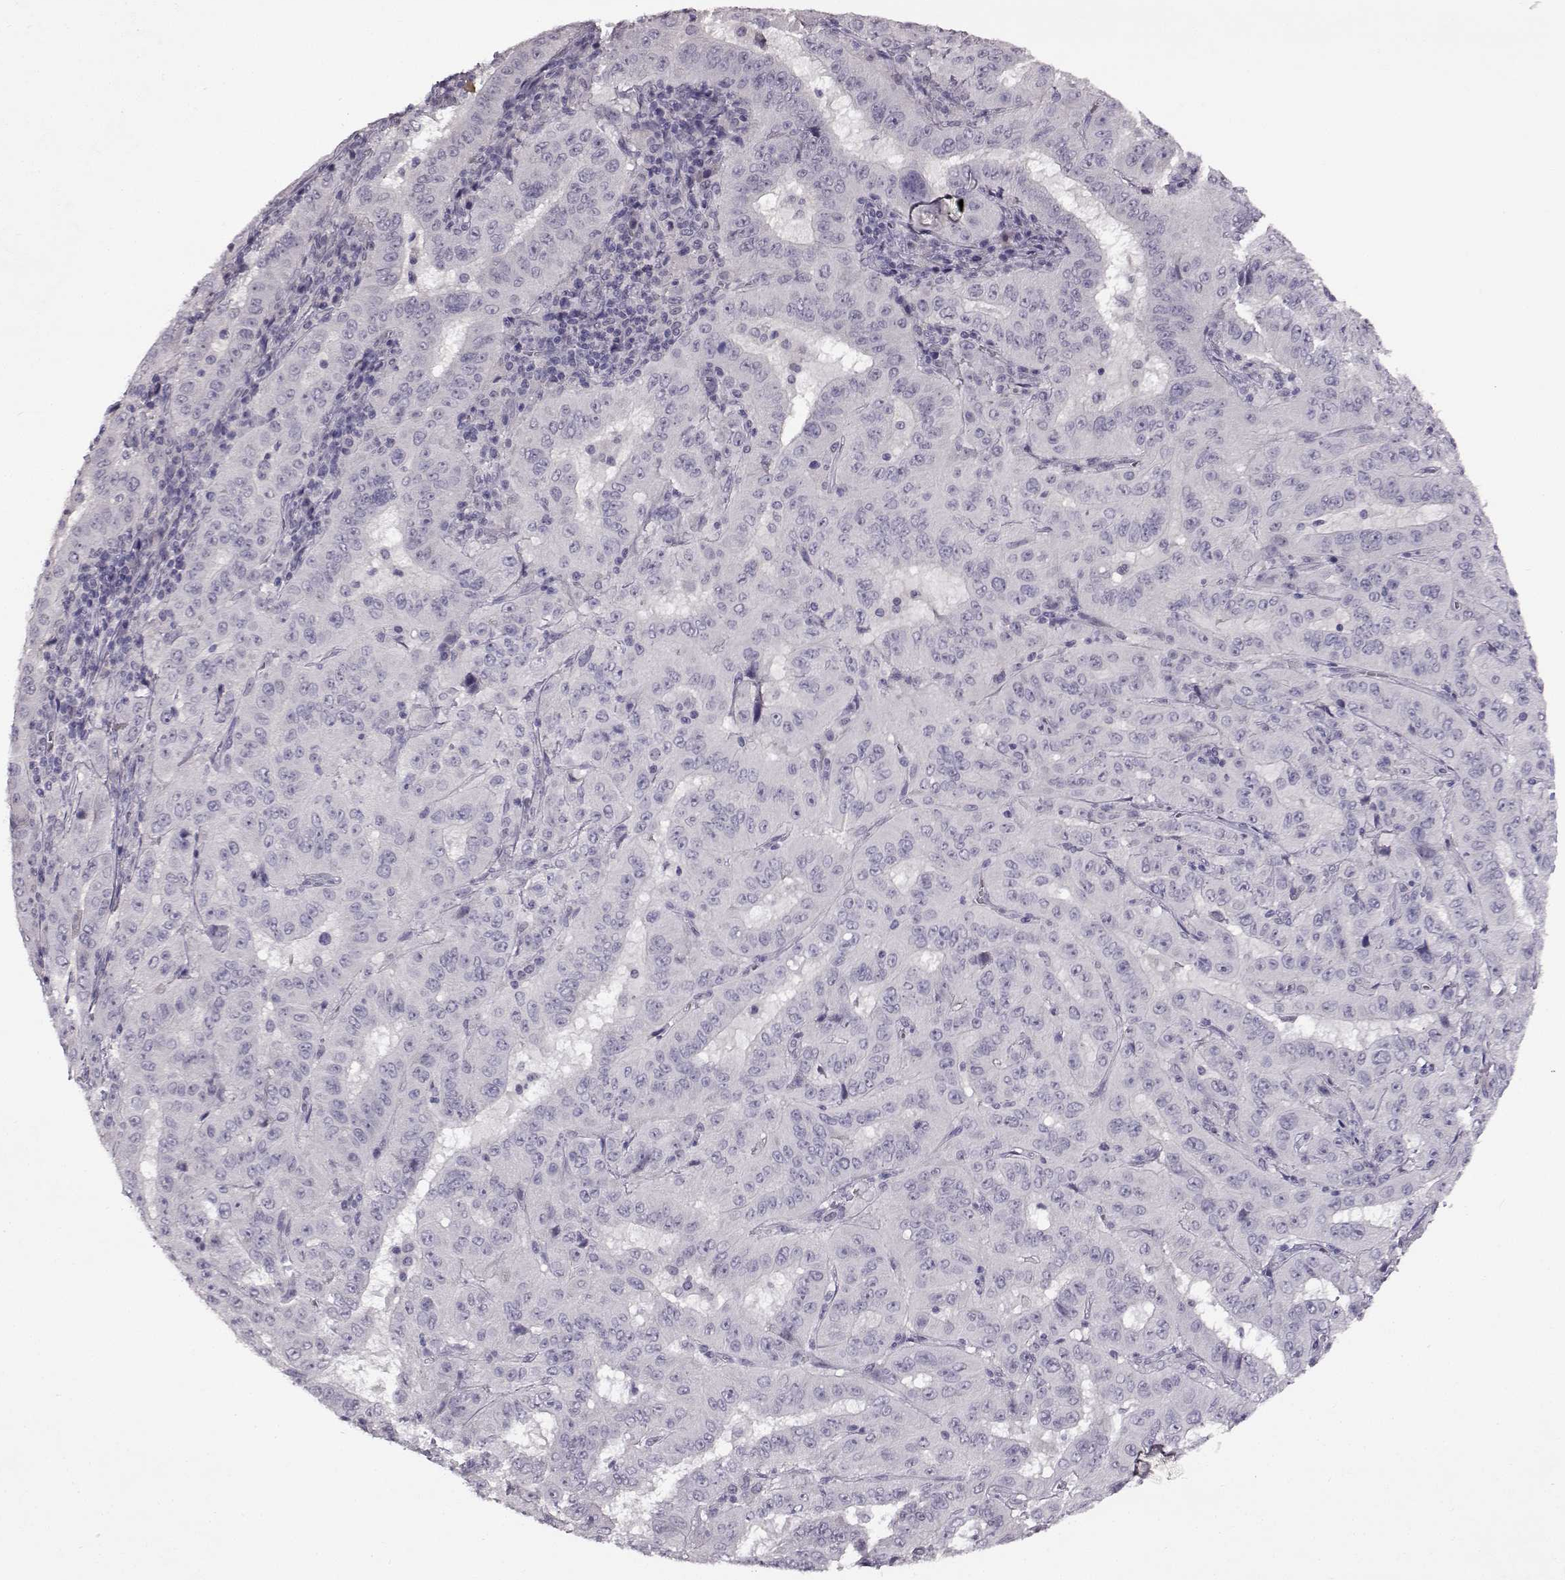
{"staining": {"intensity": "negative", "quantity": "none", "location": "none"}, "tissue": "pancreatic cancer", "cell_type": "Tumor cells", "image_type": "cancer", "snomed": [{"axis": "morphology", "description": "Adenocarcinoma, NOS"}, {"axis": "topography", "description": "Pancreas"}], "caption": "DAB immunohistochemical staining of human adenocarcinoma (pancreatic) demonstrates no significant staining in tumor cells.", "gene": "SPAG17", "patient": {"sex": "male", "age": 63}}